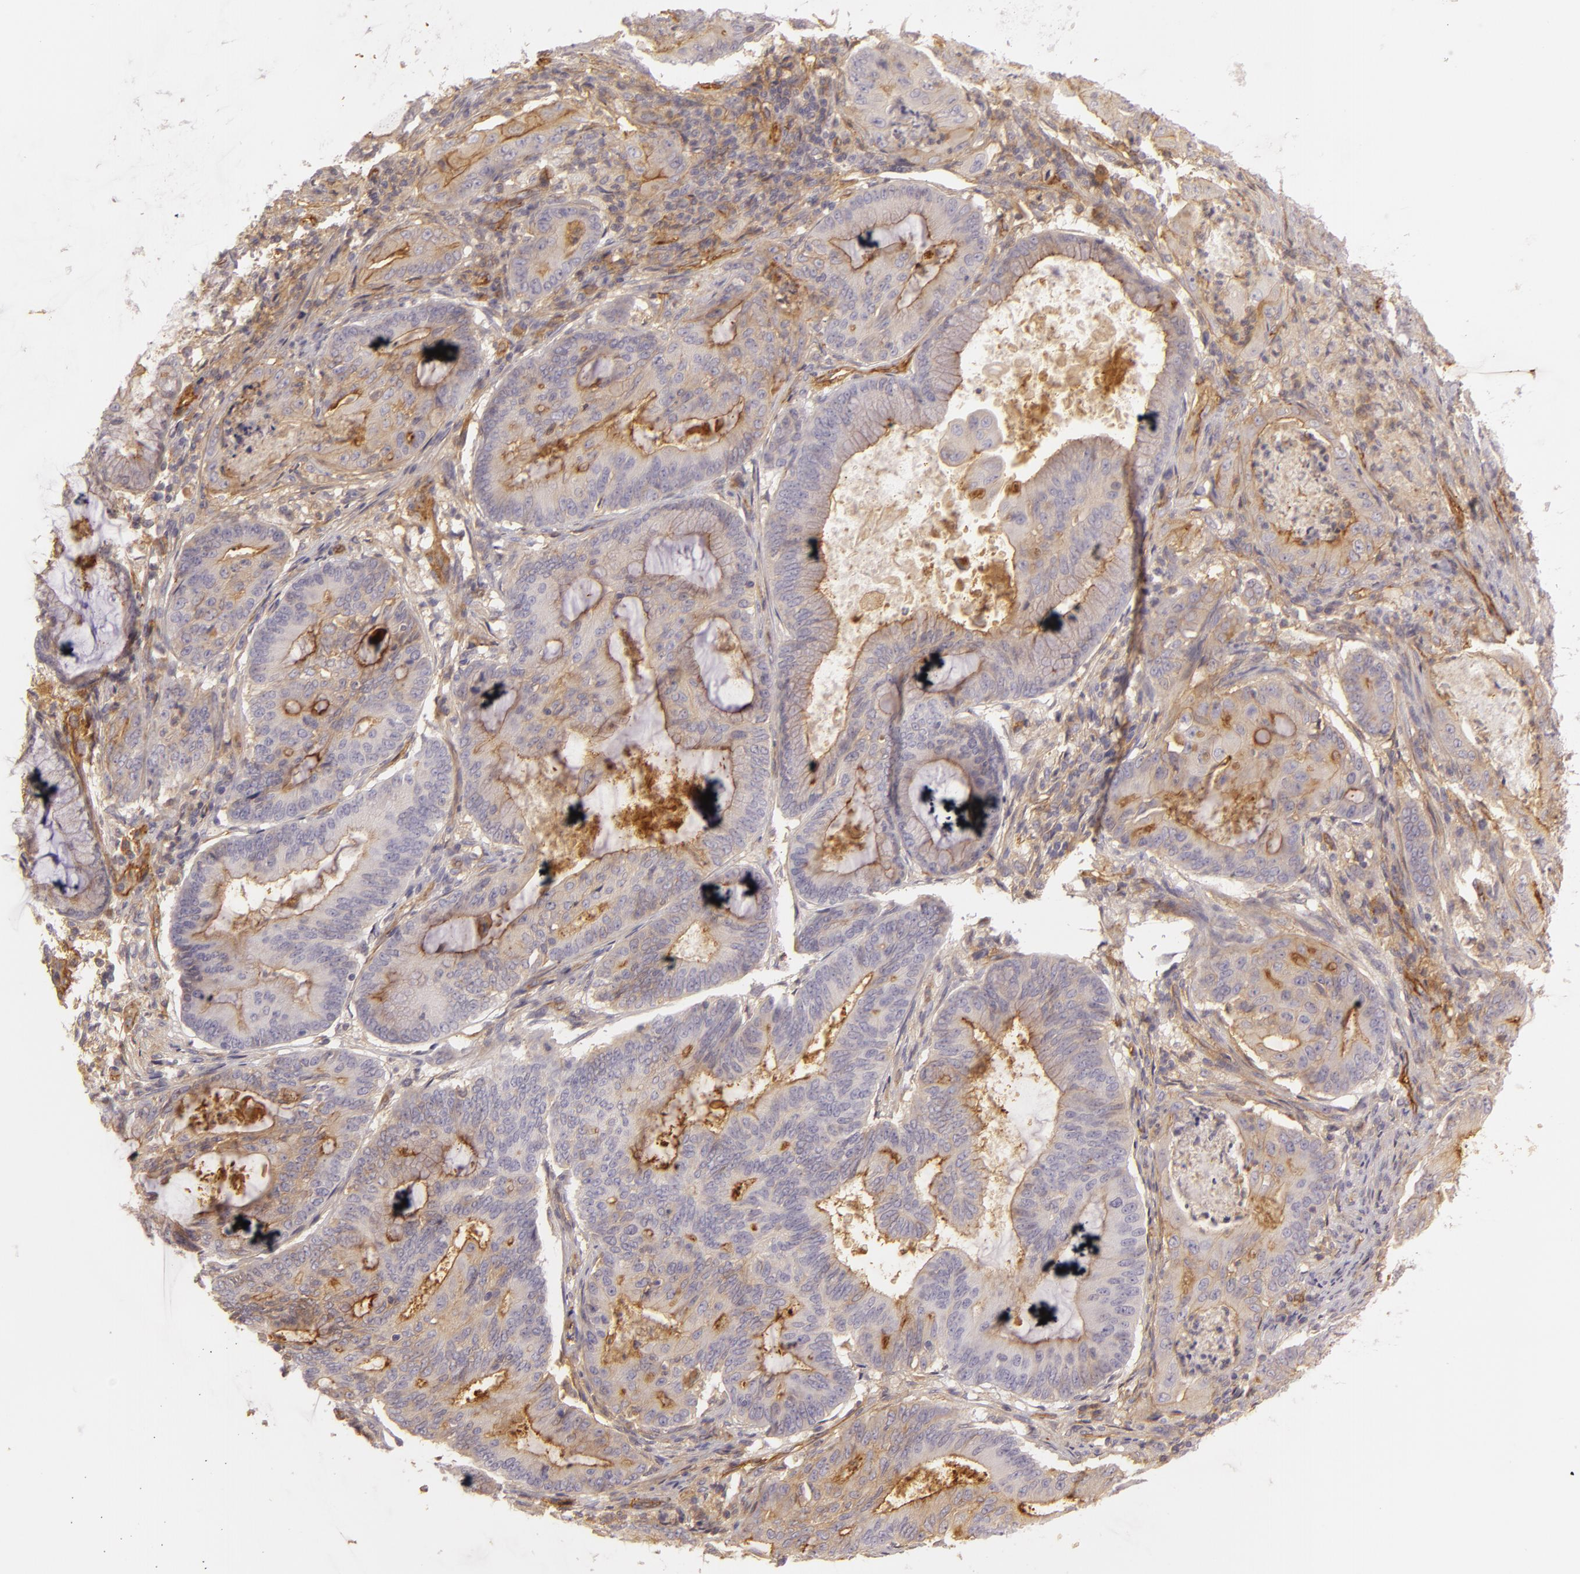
{"staining": {"intensity": "weak", "quantity": "25%-75%", "location": "cytoplasmic/membranous"}, "tissue": "endometrial cancer", "cell_type": "Tumor cells", "image_type": "cancer", "snomed": [{"axis": "morphology", "description": "Adenocarcinoma, NOS"}, {"axis": "topography", "description": "Endometrium"}], "caption": "High-magnification brightfield microscopy of adenocarcinoma (endometrial) stained with DAB (3,3'-diaminobenzidine) (brown) and counterstained with hematoxylin (blue). tumor cells exhibit weak cytoplasmic/membranous staining is present in approximately25%-75% of cells.", "gene": "CD59", "patient": {"sex": "female", "age": 63}}